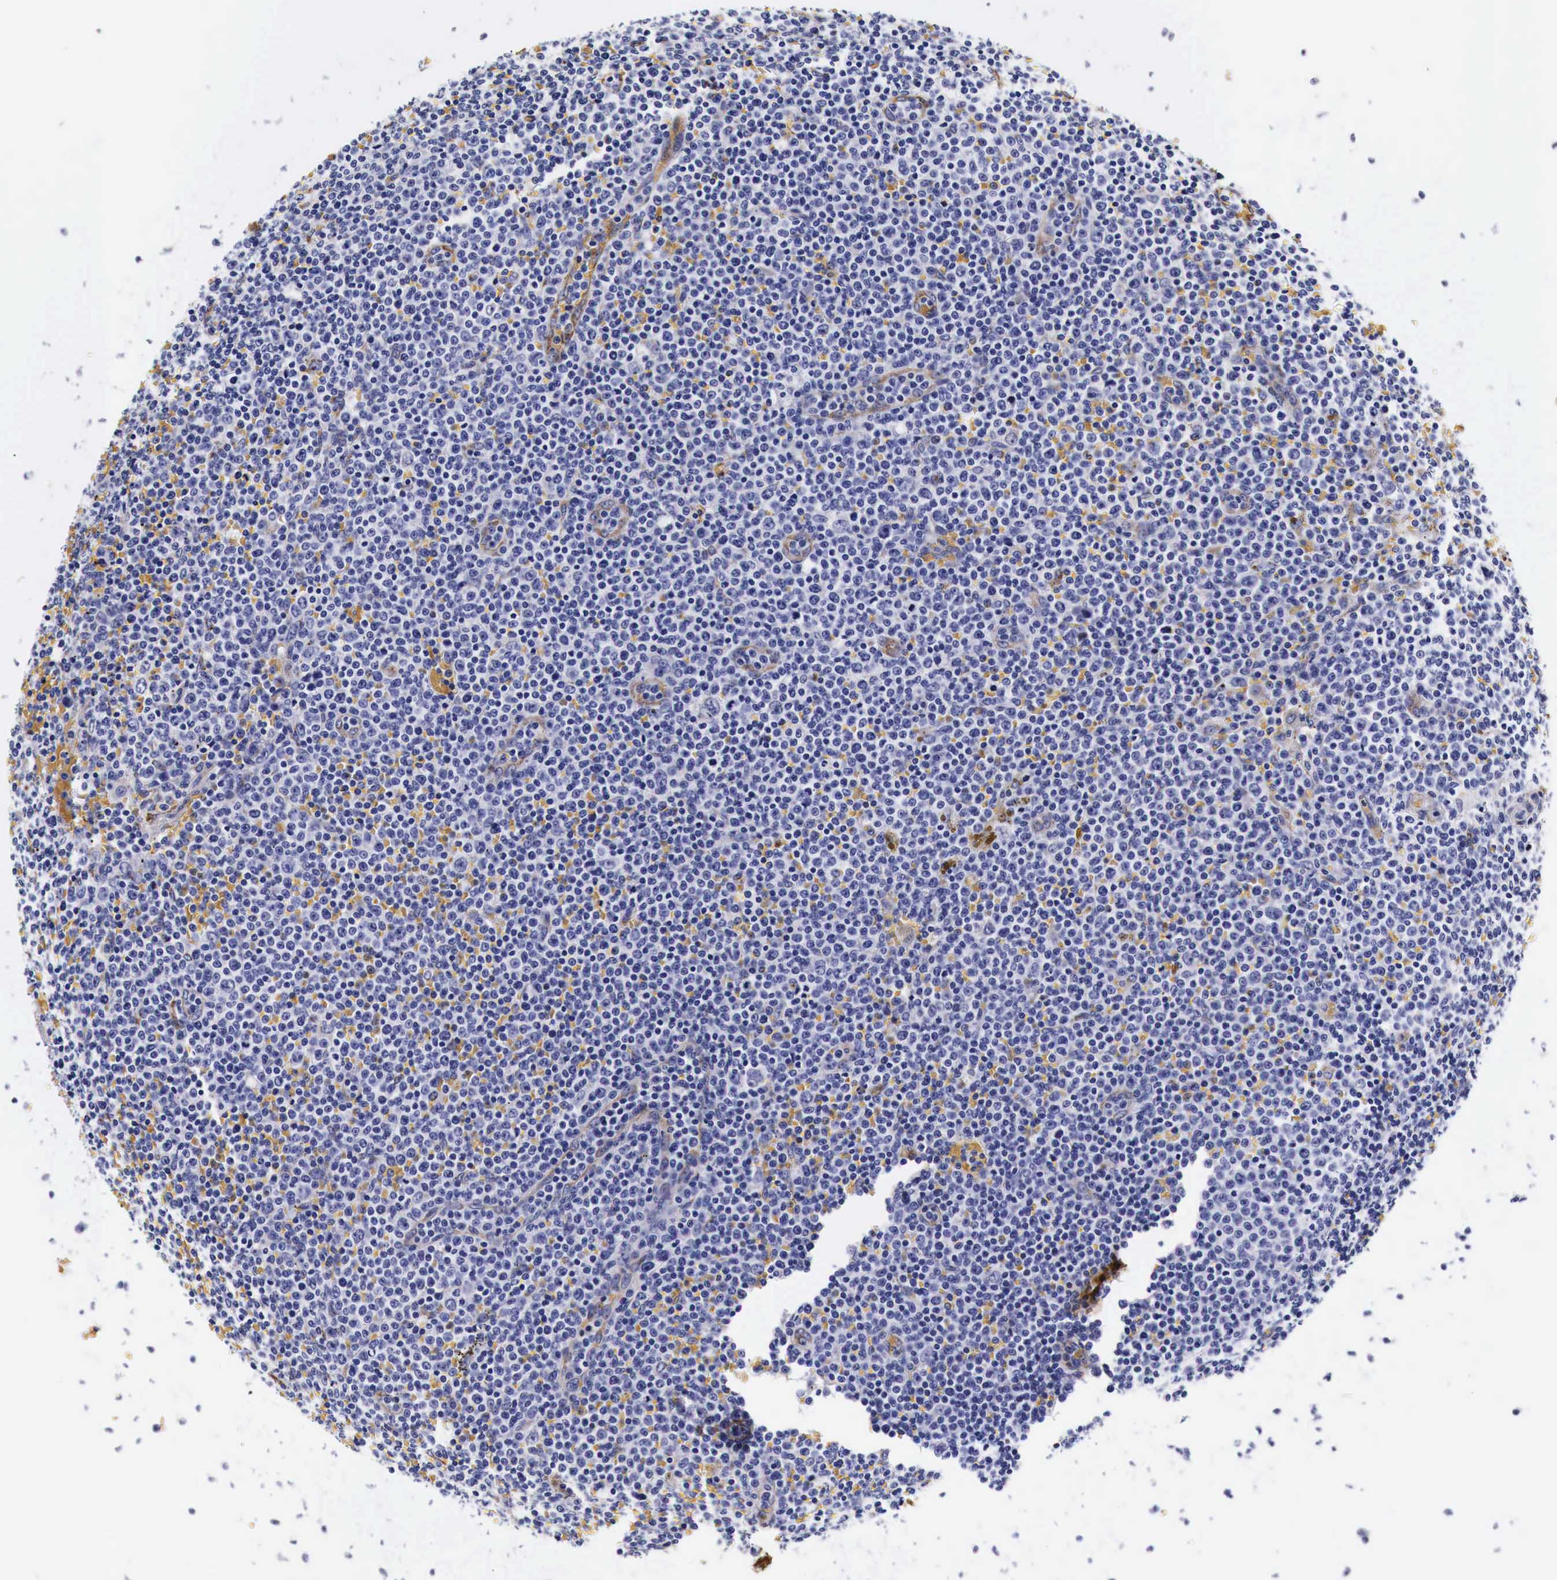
{"staining": {"intensity": "negative", "quantity": "none", "location": "none"}, "tissue": "lymphoma", "cell_type": "Tumor cells", "image_type": "cancer", "snomed": [{"axis": "morphology", "description": "Malignant lymphoma, non-Hodgkin's type, Low grade"}, {"axis": "topography", "description": "Lymph node"}], "caption": "This is an IHC micrograph of human malignant lymphoma, non-Hodgkin's type (low-grade). There is no positivity in tumor cells.", "gene": "LAMB2", "patient": {"sex": "male", "age": 50}}